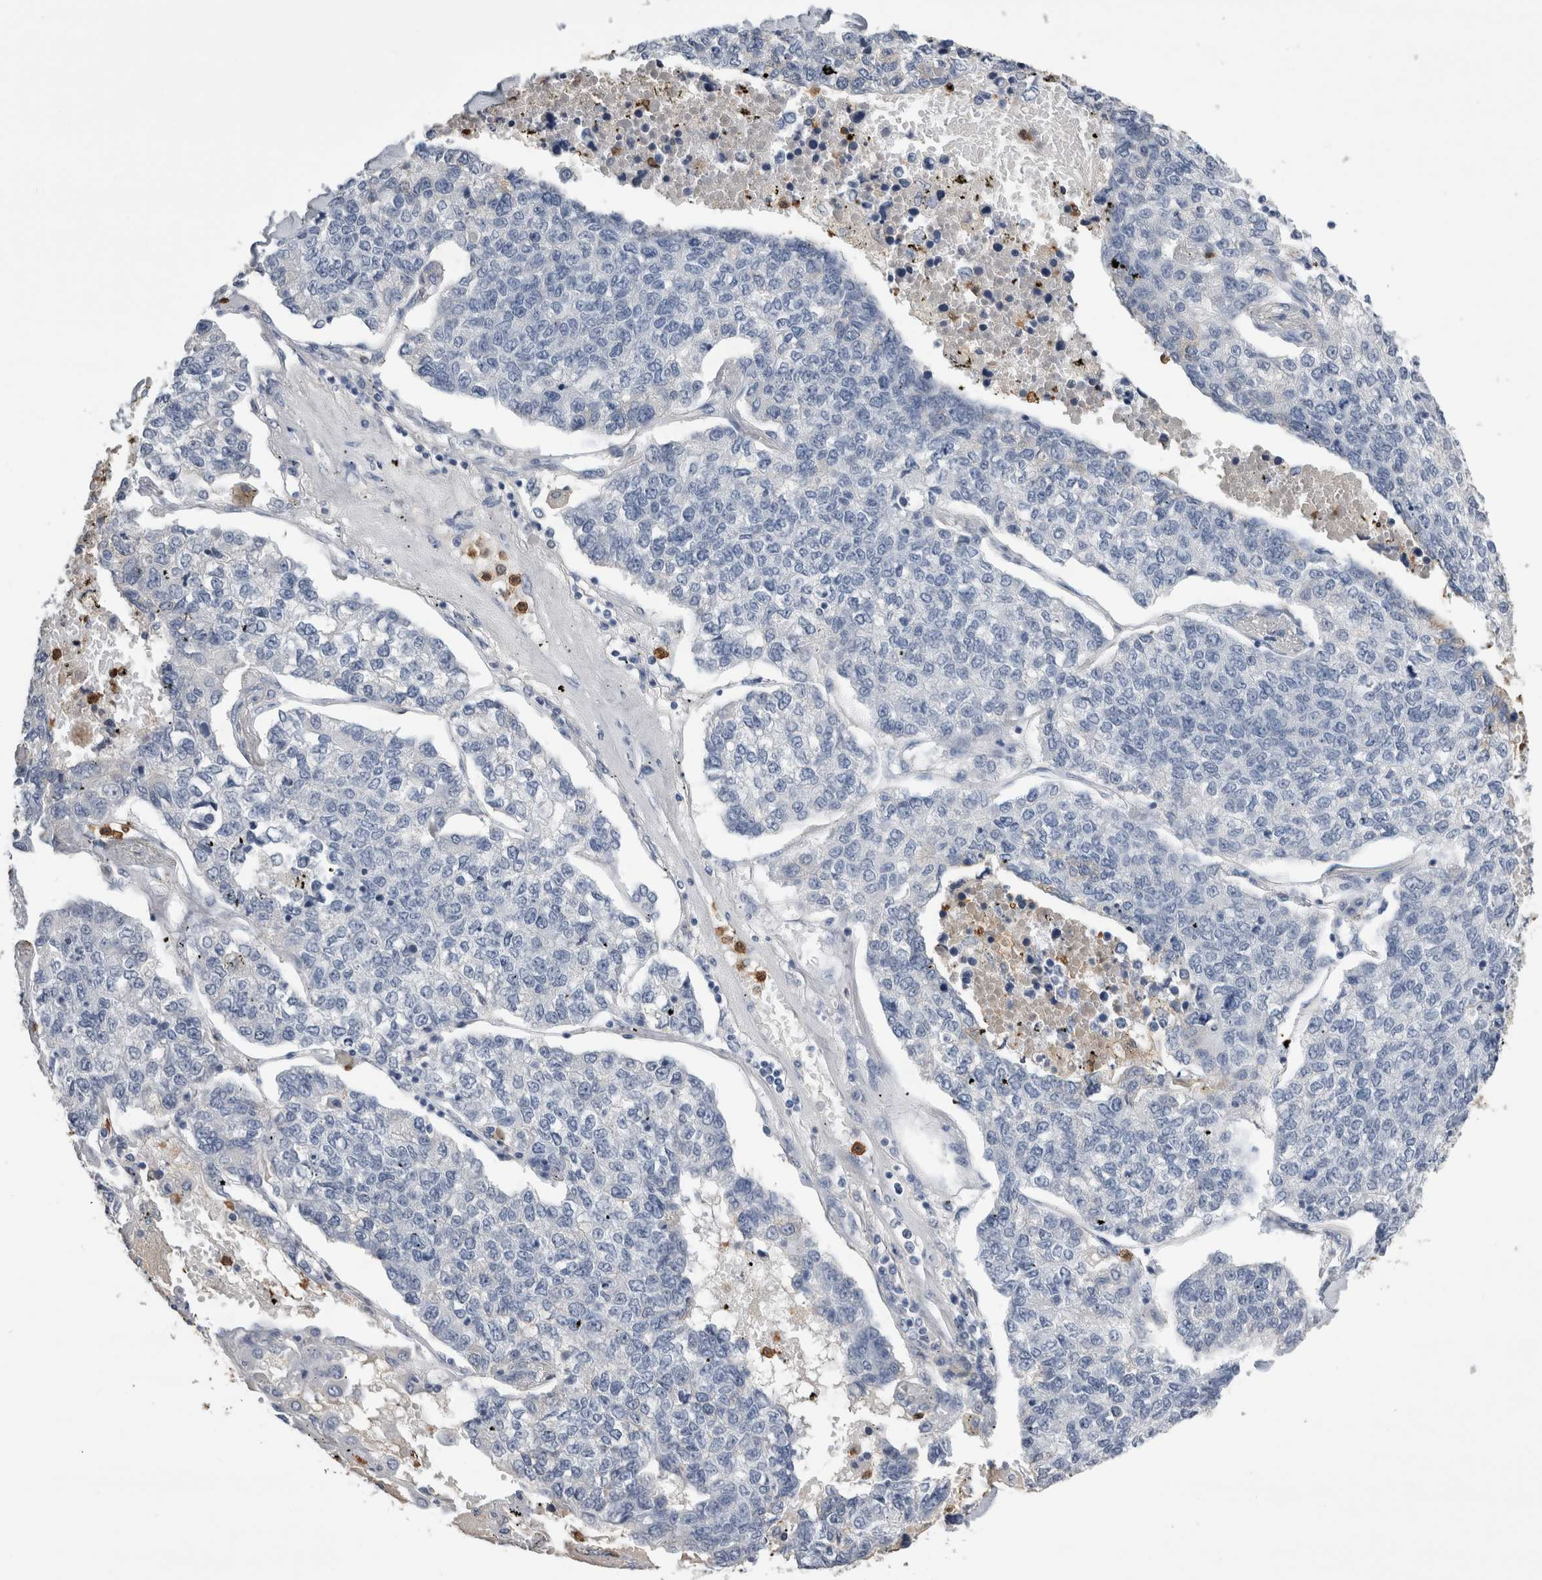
{"staining": {"intensity": "negative", "quantity": "none", "location": "none"}, "tissue": "lung cancer", "cell_type": "Tumor cells", "image_type": "cancer", "snomed": [{"axis": "morphology", "description": "Adenocarcinoma, NOS"}, {"axis": "topography", "description": "Lung"}], "caption": "This histopathology image is of lung cancer (adenocarcinoma) stained with IHC to label a protein in brown with the nuclei are counter-stained blue. There is no positivity in tumor cells.", "gene": "S100A12", "patient": {"sex": "male", "age": 49}}